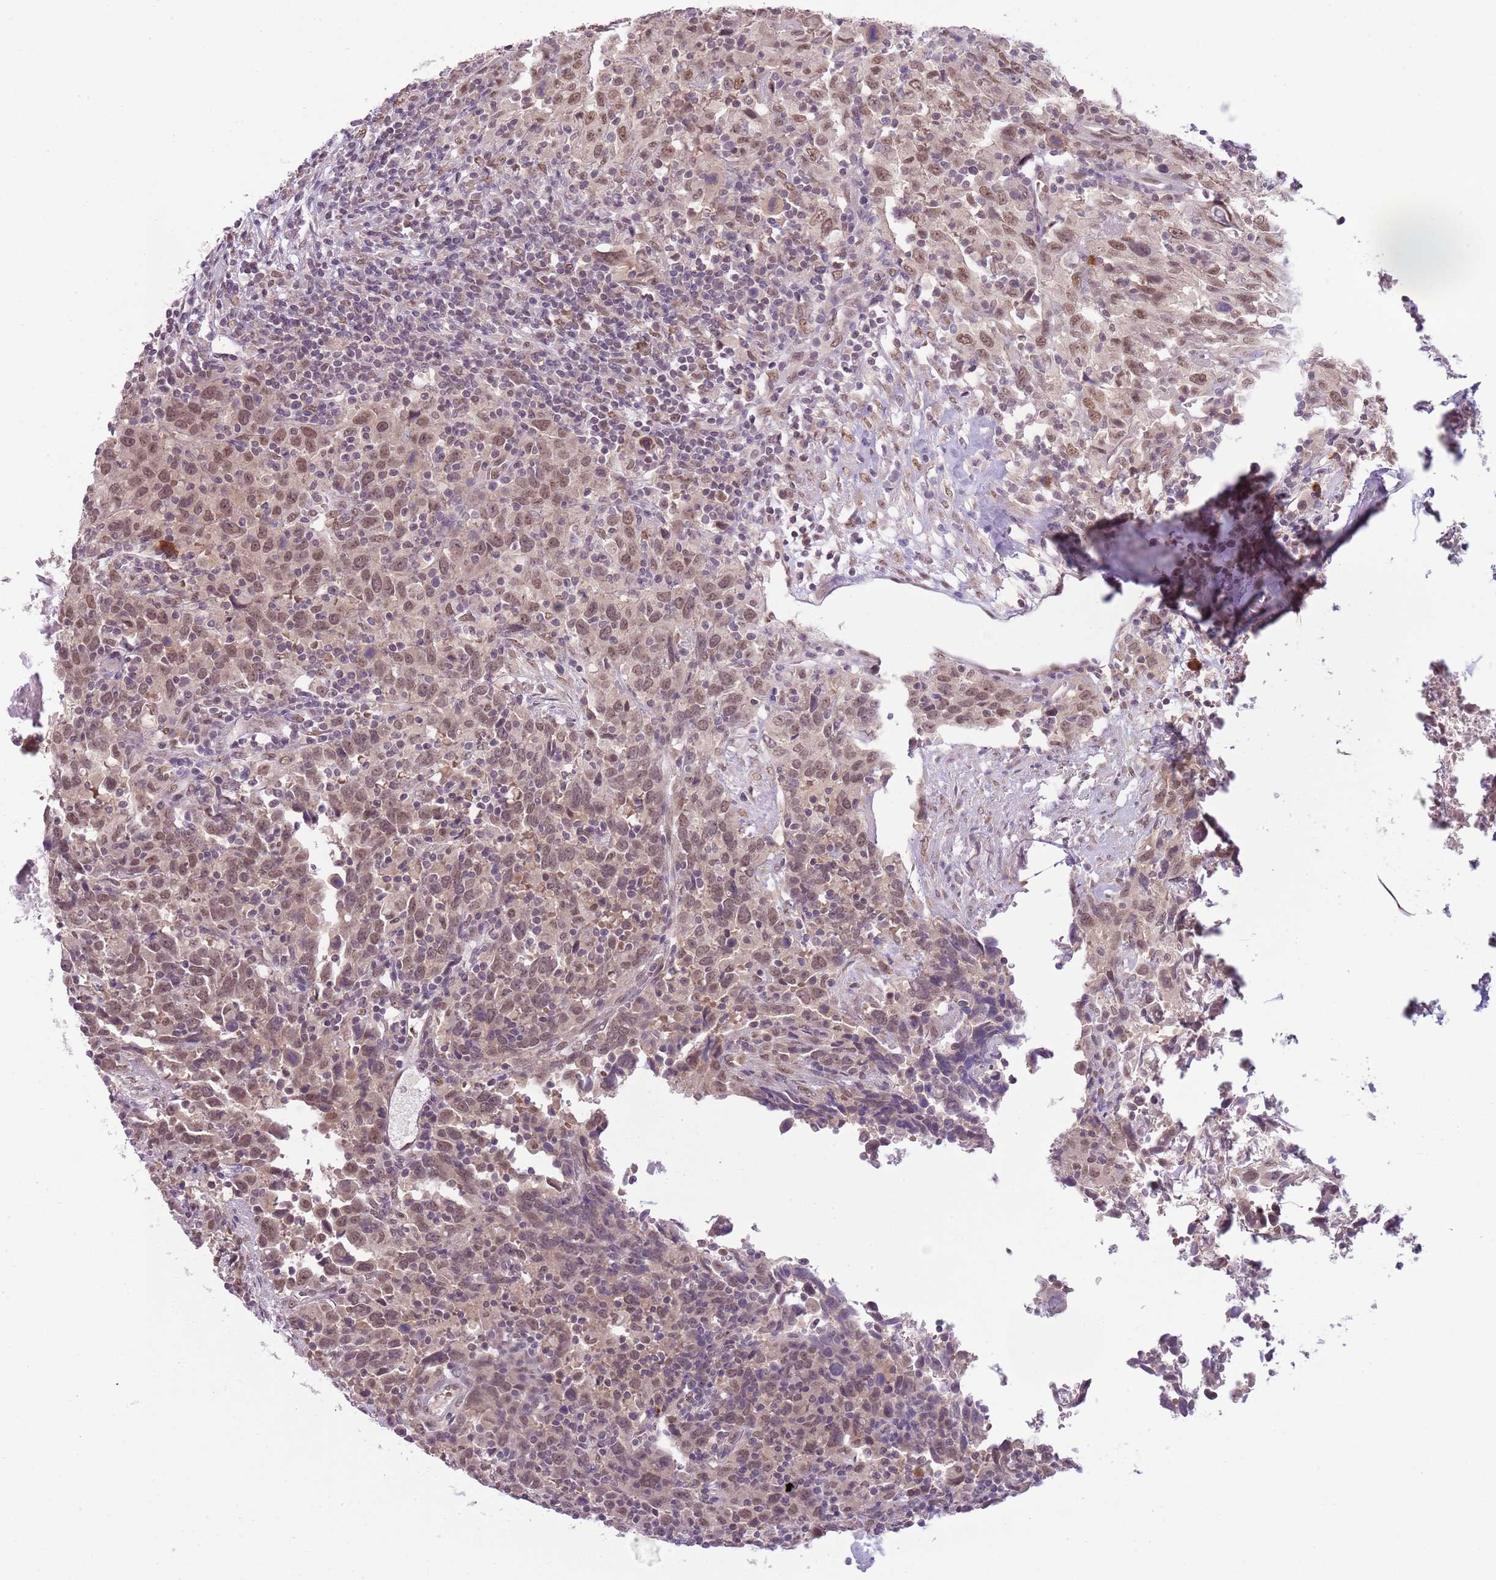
{"staining": {"intensity": "moderate", "quantity": ">75%", "location": "nuclear"}, "tissue": "urothelial cancer", "cell_type": "Tumor cells", "image_type": "cancer", "snomed": [{"axis": "morphology", "description": "Urothelial carcinoma, High grade"}, {"axis": "topography", "description": "Urinary bladder"}], "caption": "Immunohistochemistry (IHC) of human urothelial cancer exhibits medium levels of moderate nuclear expression in approximately >75% of tumor cells. The staining was performed using DAB, with brown indicating positive protein expression. Nuclei are stained blue with hematoxylin.", "gene": "TM2D1", "patient": {"sex": "male", "age": 61}}